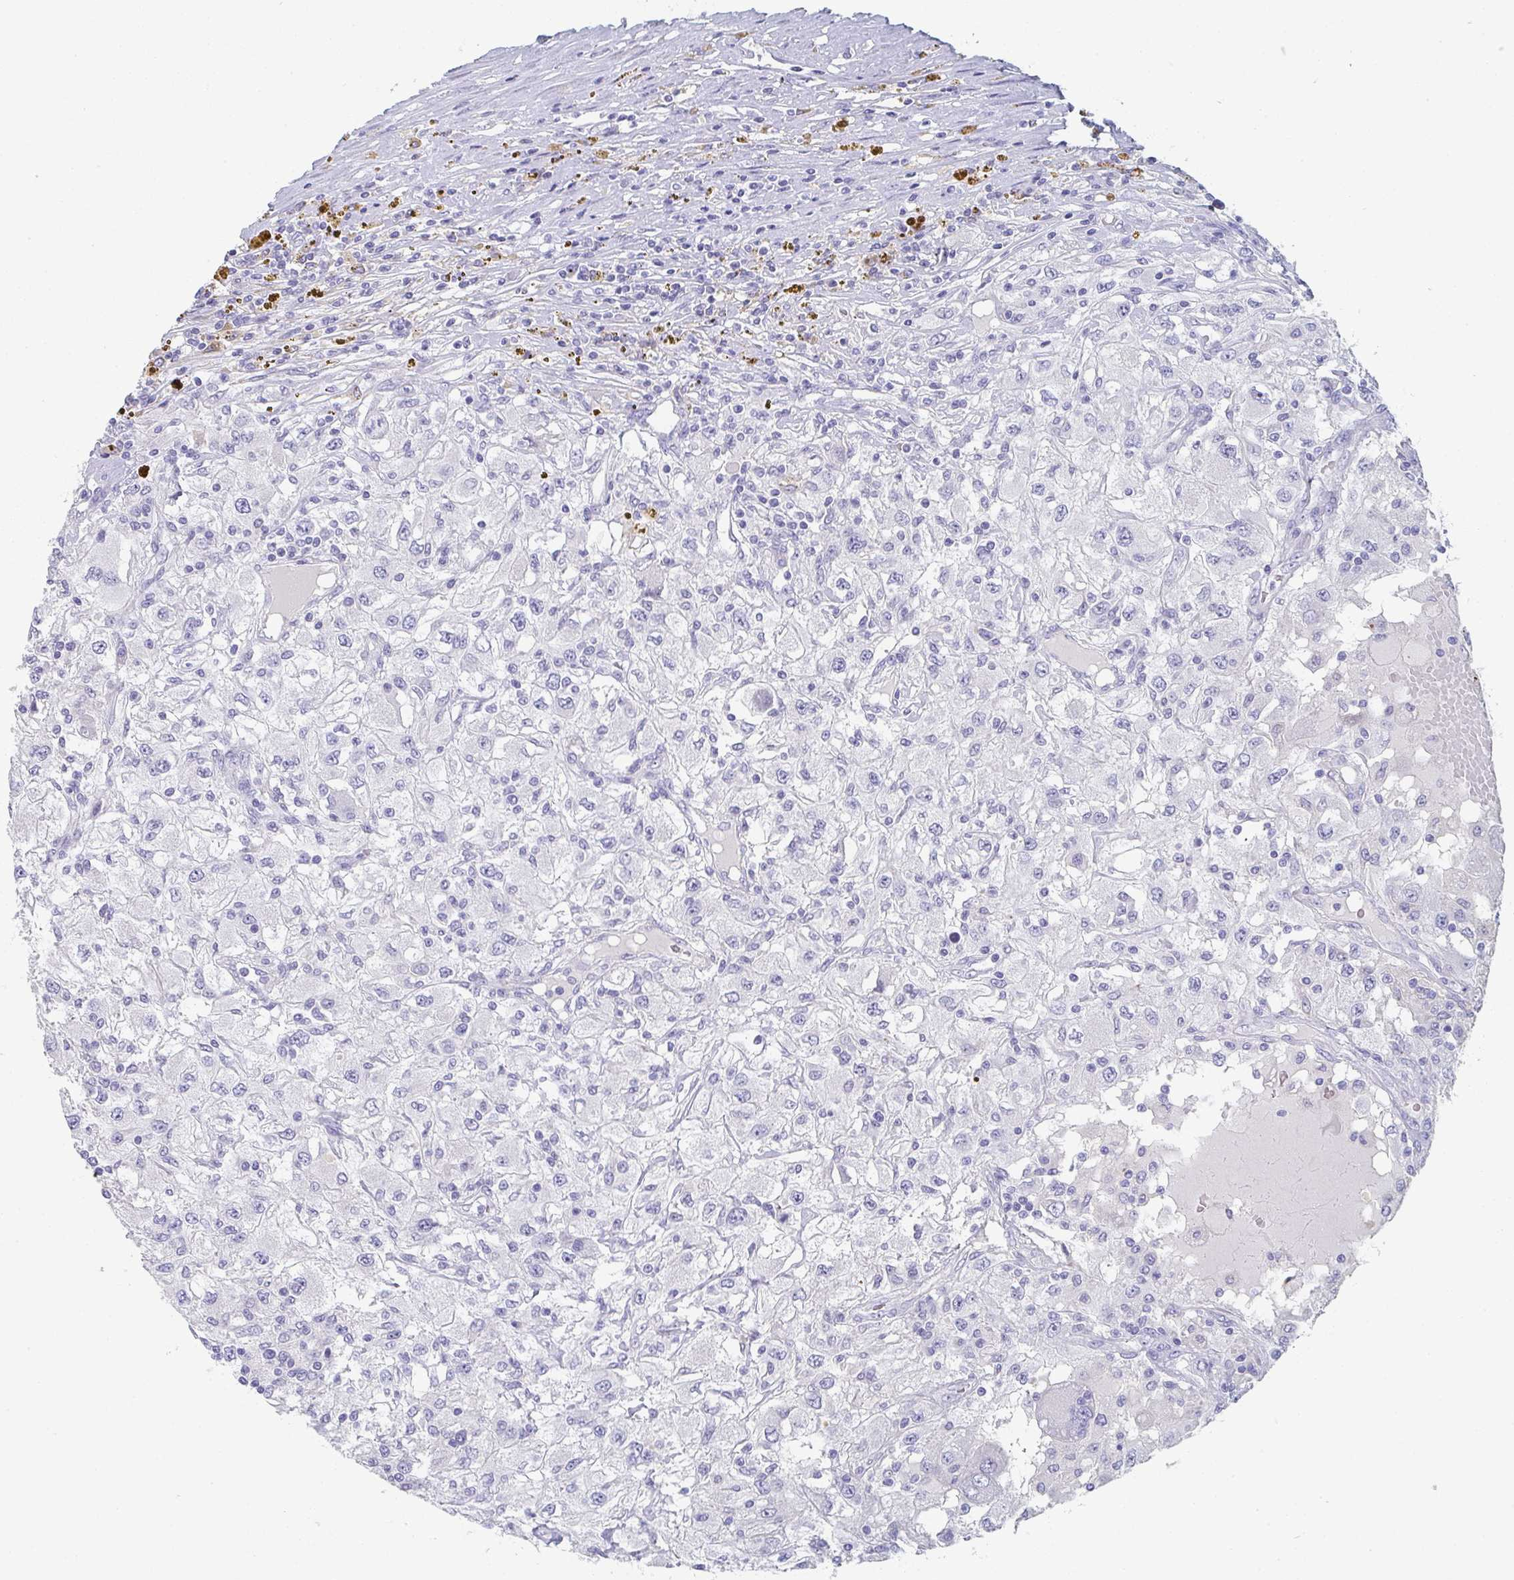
{"staining": {"intensity": "negative", "quantity": "none", "location": "none"}, "tissue": "renal cancer", "cell_type": "Tumor cells", "image_type": "cancer", "snomed": [{"axis": "morphology", "description": "Adenocarcinoma, NOS"}, {"axis": "topography", "description": "Kidney"}], "caption": "An immunohistochemistry (IHC) image of renal adenocarcinoma is shown. There is no staining in tumor cells of renal adenocarcinoma.", "gene": "NOXRED1", "patient": {"sex": "female", "age": 67}}